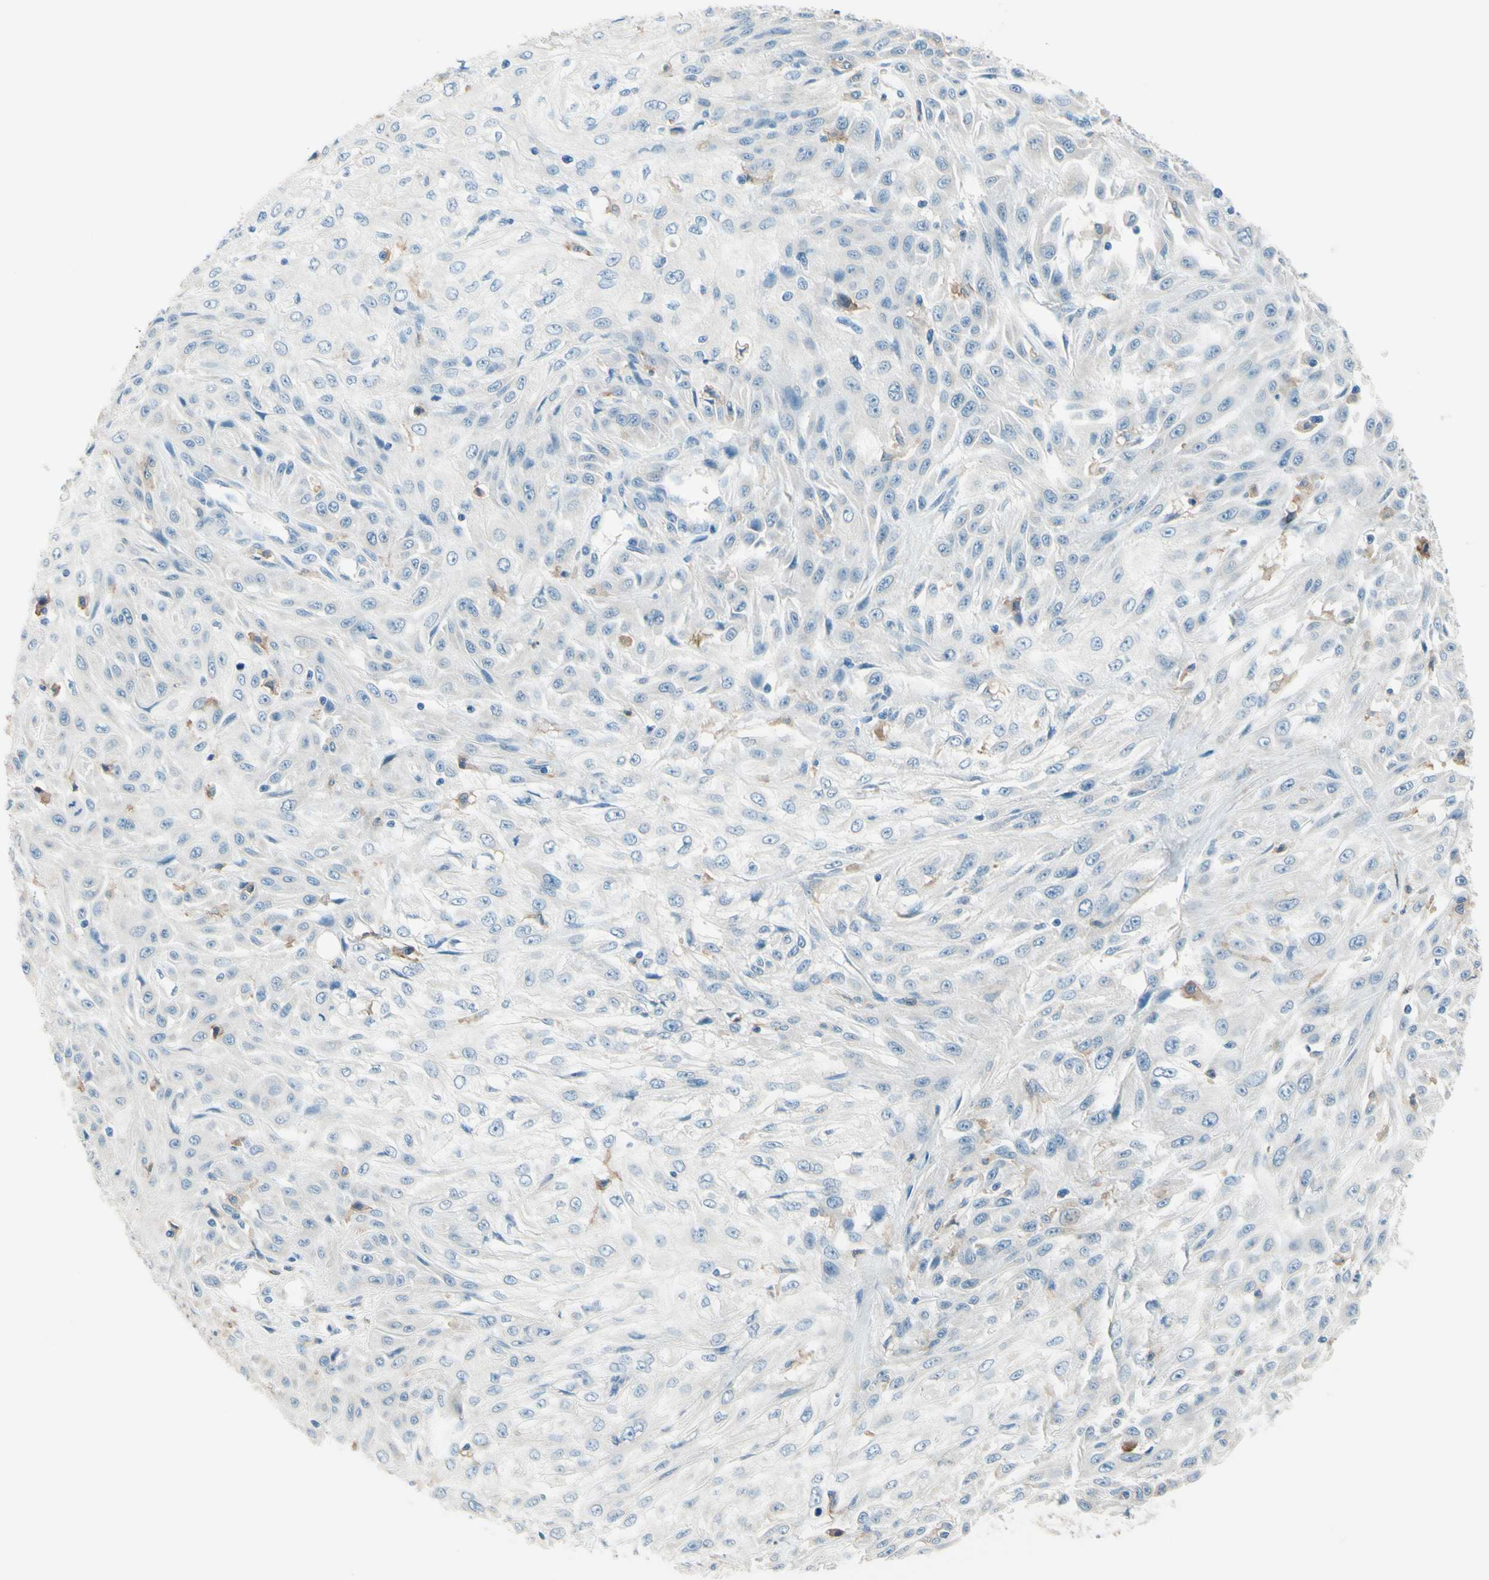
{"staining": {"intensity": "negative", "quantity": "none", "location": "none"}, "tissue": "skin cancer", "cell_type": "Tumor cells", "image_type": "cancer", "snomed": [{"axis": "morphology", "description": "Squamous cell carcinoma, NOS"}, {"axis": "topography", "description": "Skin"}], "caption": "This is an immunohistochemistry histopathology image of skin cancer. There is no staining in tumor cells.", "gene": "SIGLEC9", "patient": {"sex": "male", "age": 75}}